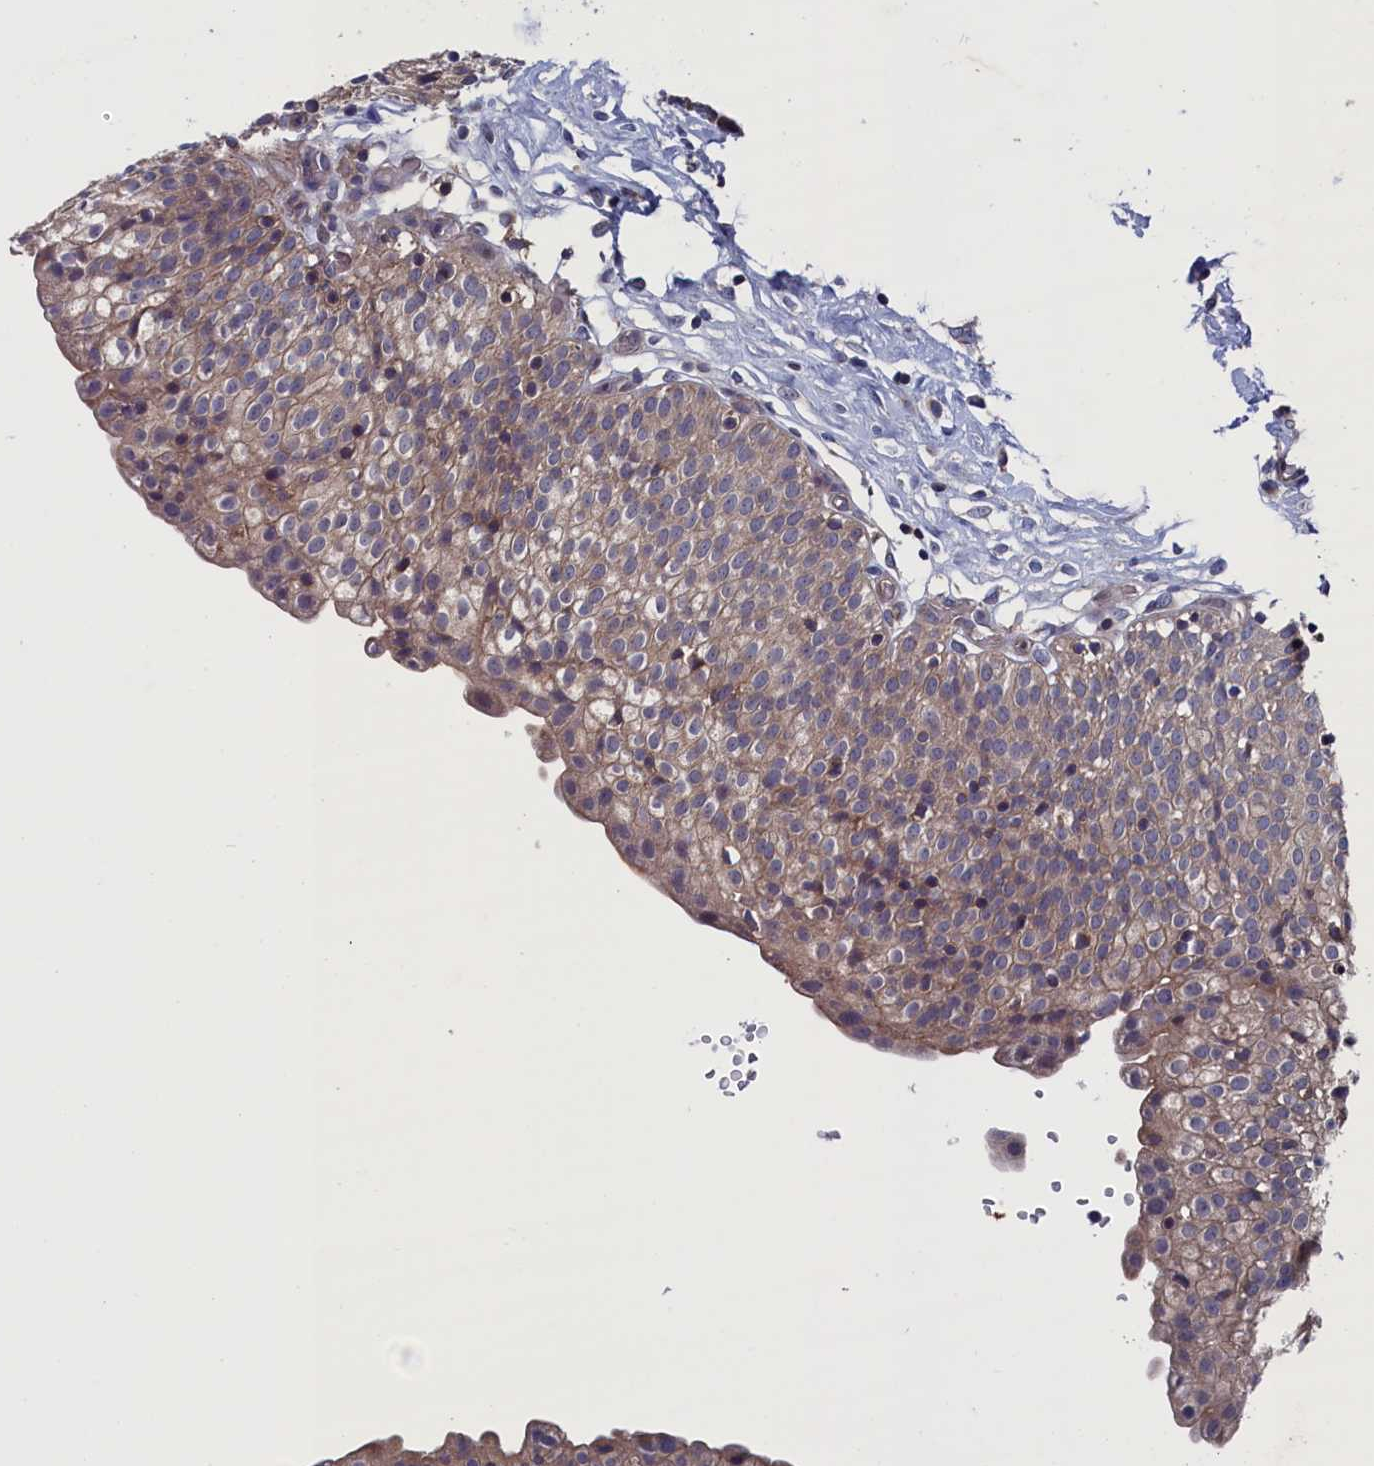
{"staining": {"intensity": "moderate", "quantity": ">75%", "location": "cytoplasmic/membranous"}, "tissue": "urinary bladder", "cell_type": "Urothelial cells", "image_type": "normal", "snomed": [{"axis": "morphology", "description": "Normal tissue, NOS"}, {"axis": "topography", "description": "Urinary bladder"}], "caption": "Immunohistochemistry (IHC) histopathology image of normal urinary bladder stained for a protein (brown), which exhibits medium levels of moderate cytoplasmic/membranous positivity in approximately >75% of urothelial cells.", "gene": "SPATA13", "patient": {"sex": "male", "age": 55}}